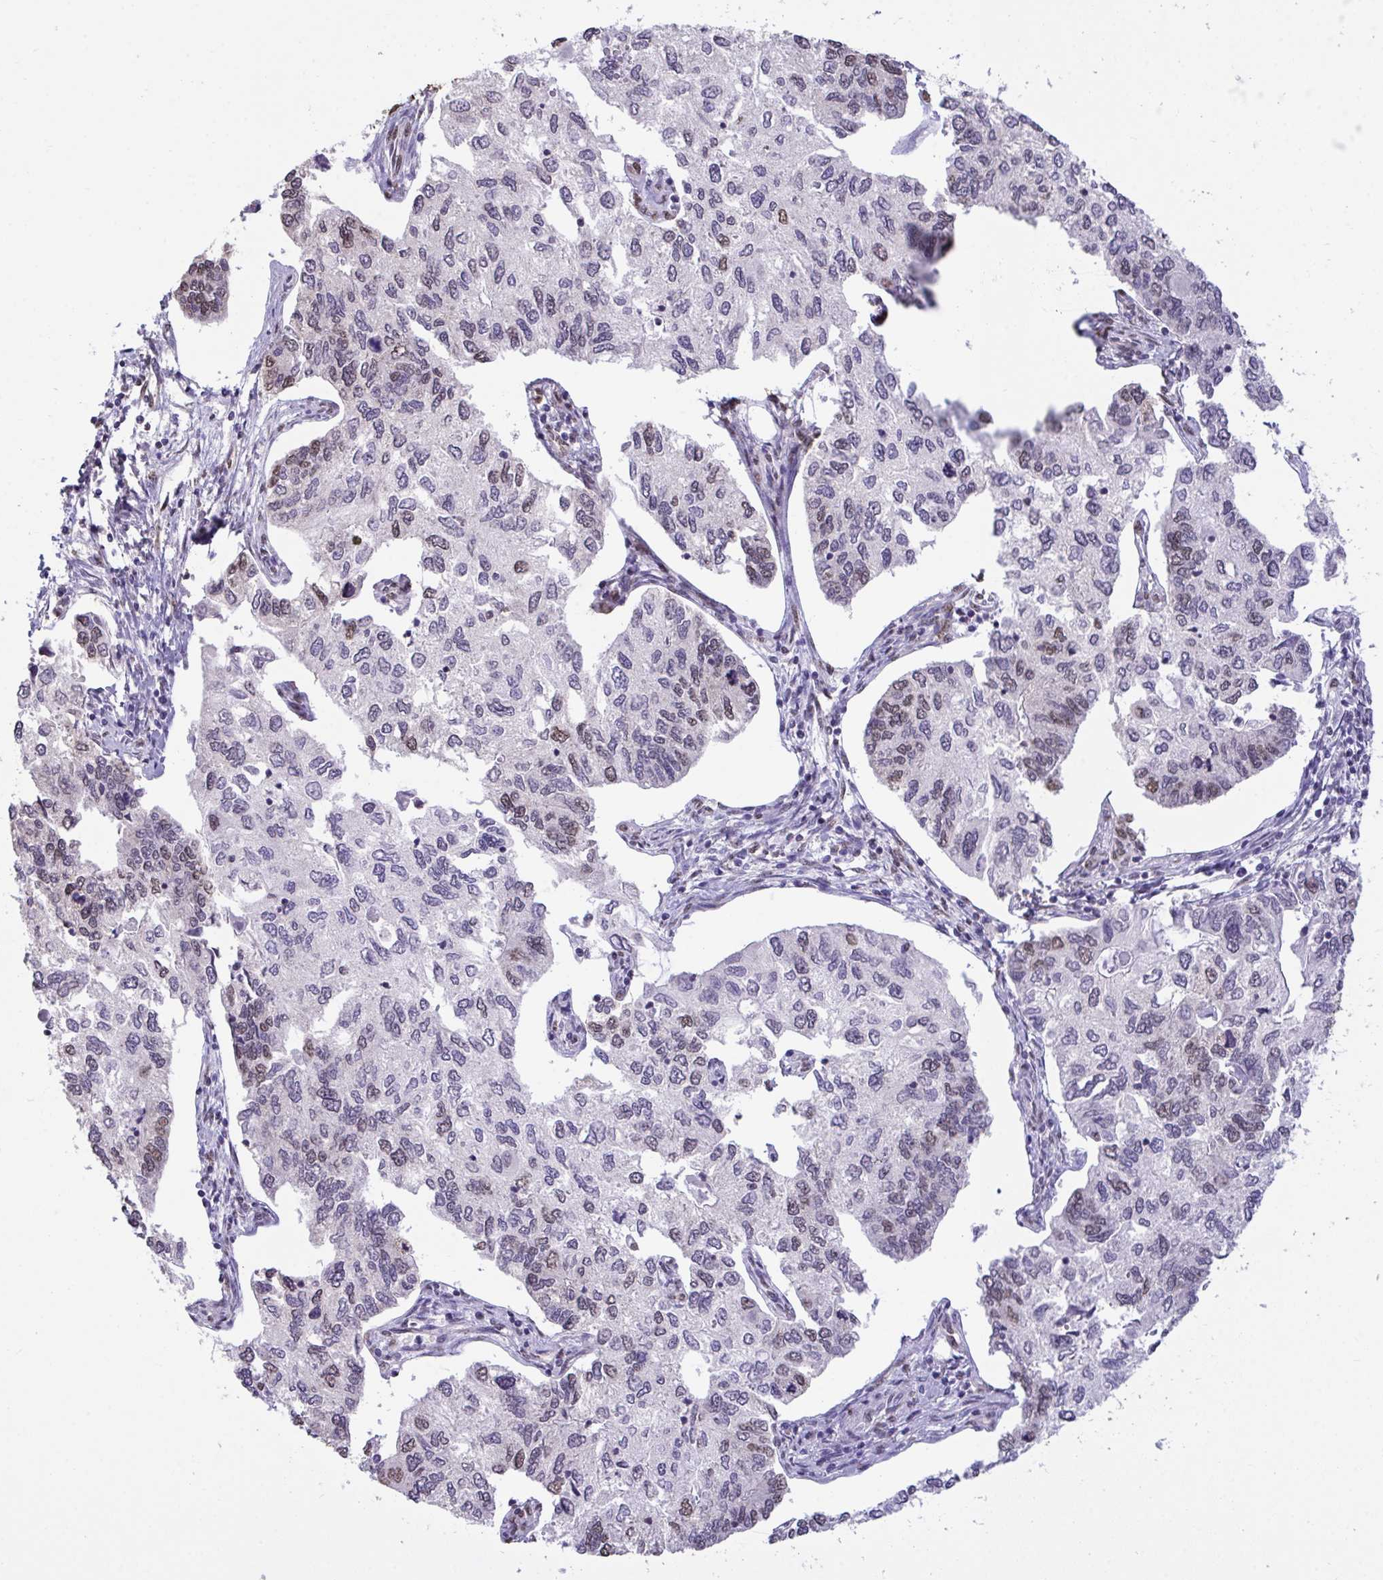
{"staining": {"intensity": "weak", "quantity": "25%-75%", "location": "nuclear"}, "tissue": "endometrial cancer", "cell_type": "Tumor cells", "image_type": "cancer", "snomed": [{"axis": "morphology", "description": "Carcinoma, NOS"}, {"axis": "topography", "description": "Uterus"}], "caption": "A high-resolution photomicrograph shows immunohistochemistry (IHC) staining of endometrial cancer (carcinoma), which displays weak nuclear positivity in about 25%-75% of tumor cells. Nuclei are stained in blue.", "gene": "SEMA6B", "patient": {"sex": "female", "age": 76}}